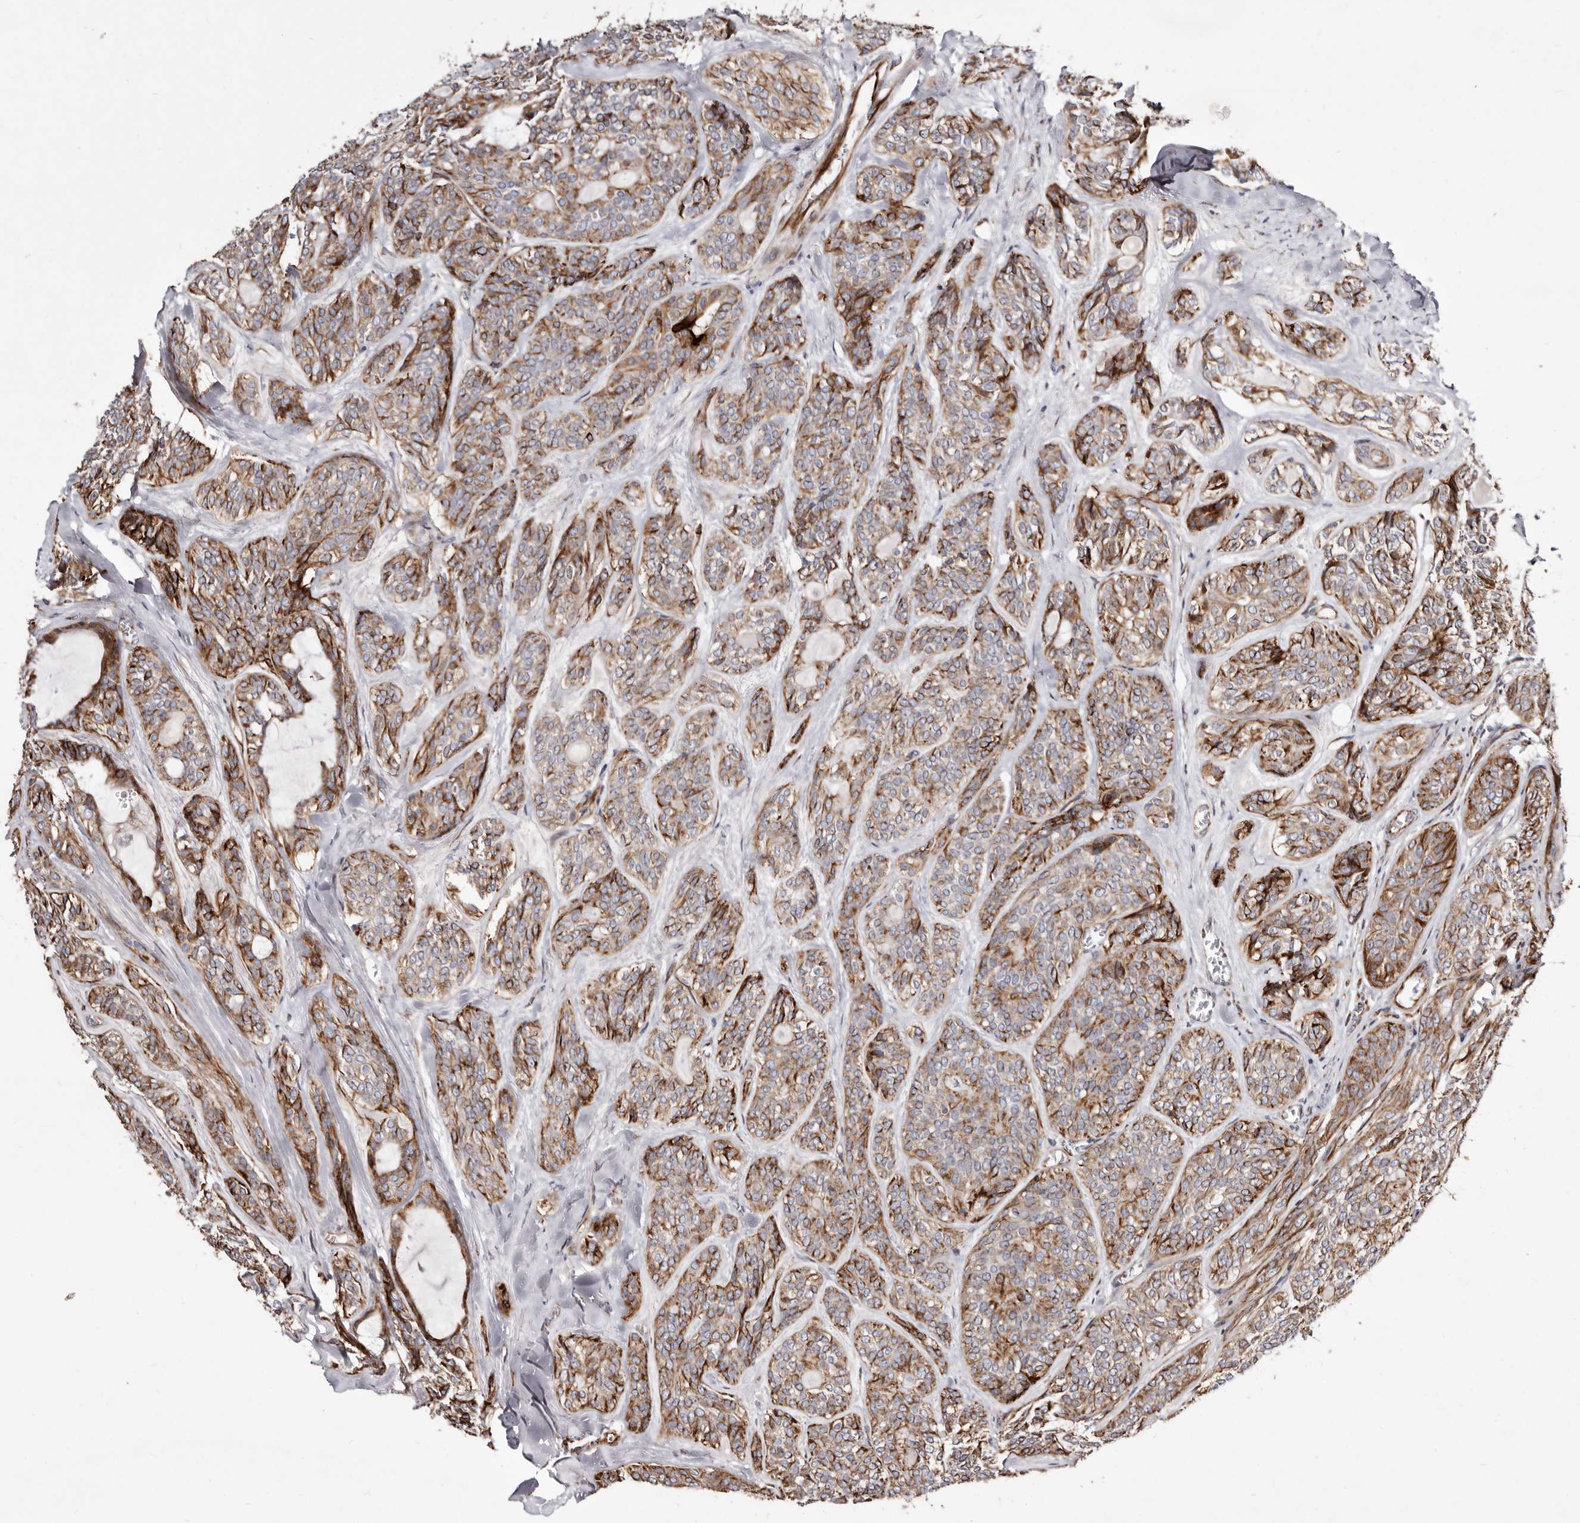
{"staining": {"intensity": "strong", "quantity": "25%-75%", "location": "cytoplasmic/membranous"}, "tissue": "head and neck cancer", "cell_type": "Tumor cells", "image_type": "cancer", "snomed": [{"axis": "morphology", "description": "Adenocarcinoma, NOS"}, {"axis": "topography", "description": "Head-Neck"}], "caption": "Human head and neck adenocarcinoma stained for a protein (brown) exhibits strong cytoplasmic/membranous positive expression in about 25%-75% of tumor cells.", "gene": "TIMM17B", "patient": {"sex": "male", "age": 66}}